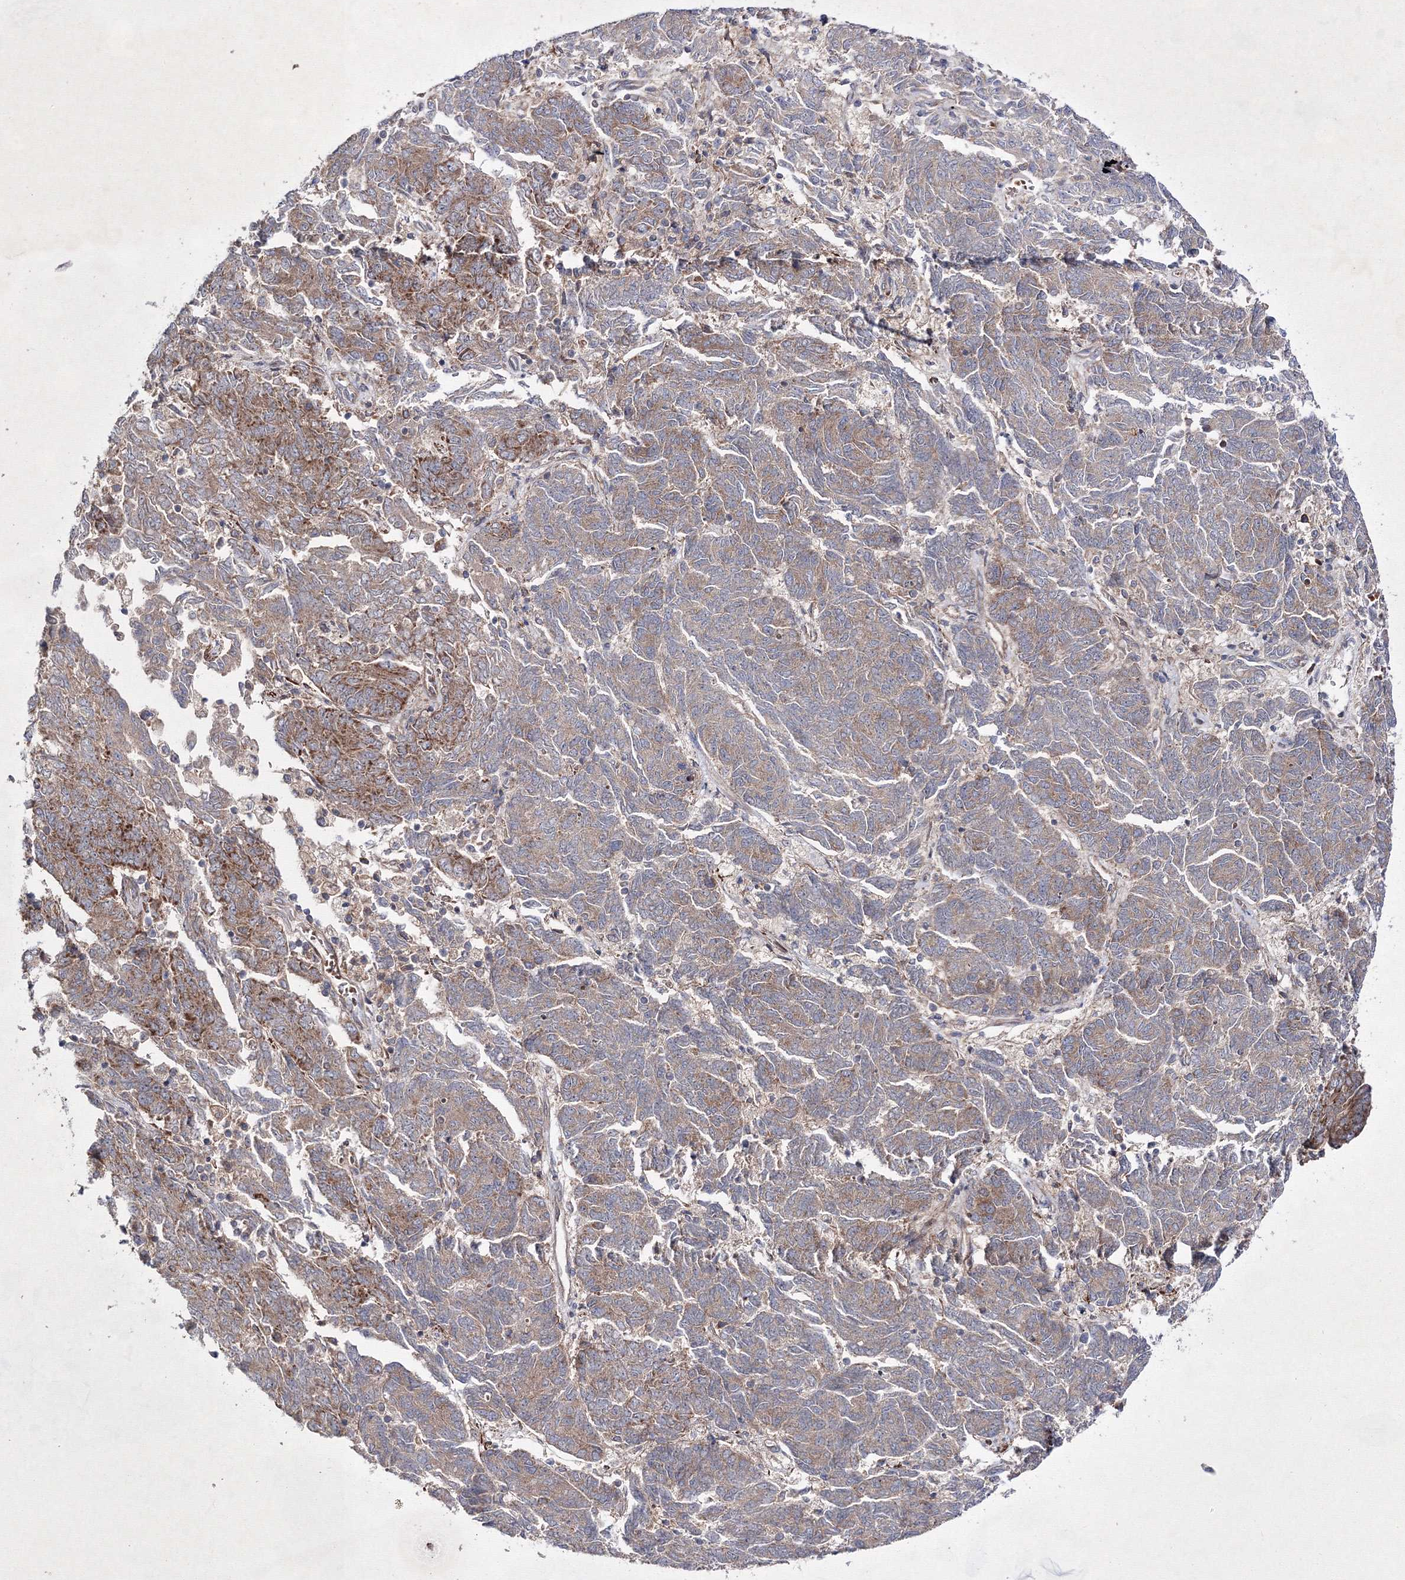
{"staining": {"intensity": "moderate", "quantity": ">75%", "location": "cytoplasmic/membranous"}, "tissue": "endometrial cancer", "cell_type": "Tumor cells", "image_type": "cancer", "snomed": [{"axis": "morphology", "description": "Adenocarcinoma, NOS"}, {"axis": "topography", "description": "Endometrium"}], "caption": "This histopathology image reveals immunohistochemistry staining of adenocarcinoma (endometrial), with medium moderate cytoplasmic/membranous positivity in about >75% of tumor cells.", "gene": "GFM1", "patient": {"sex": "female", "age": 80}}